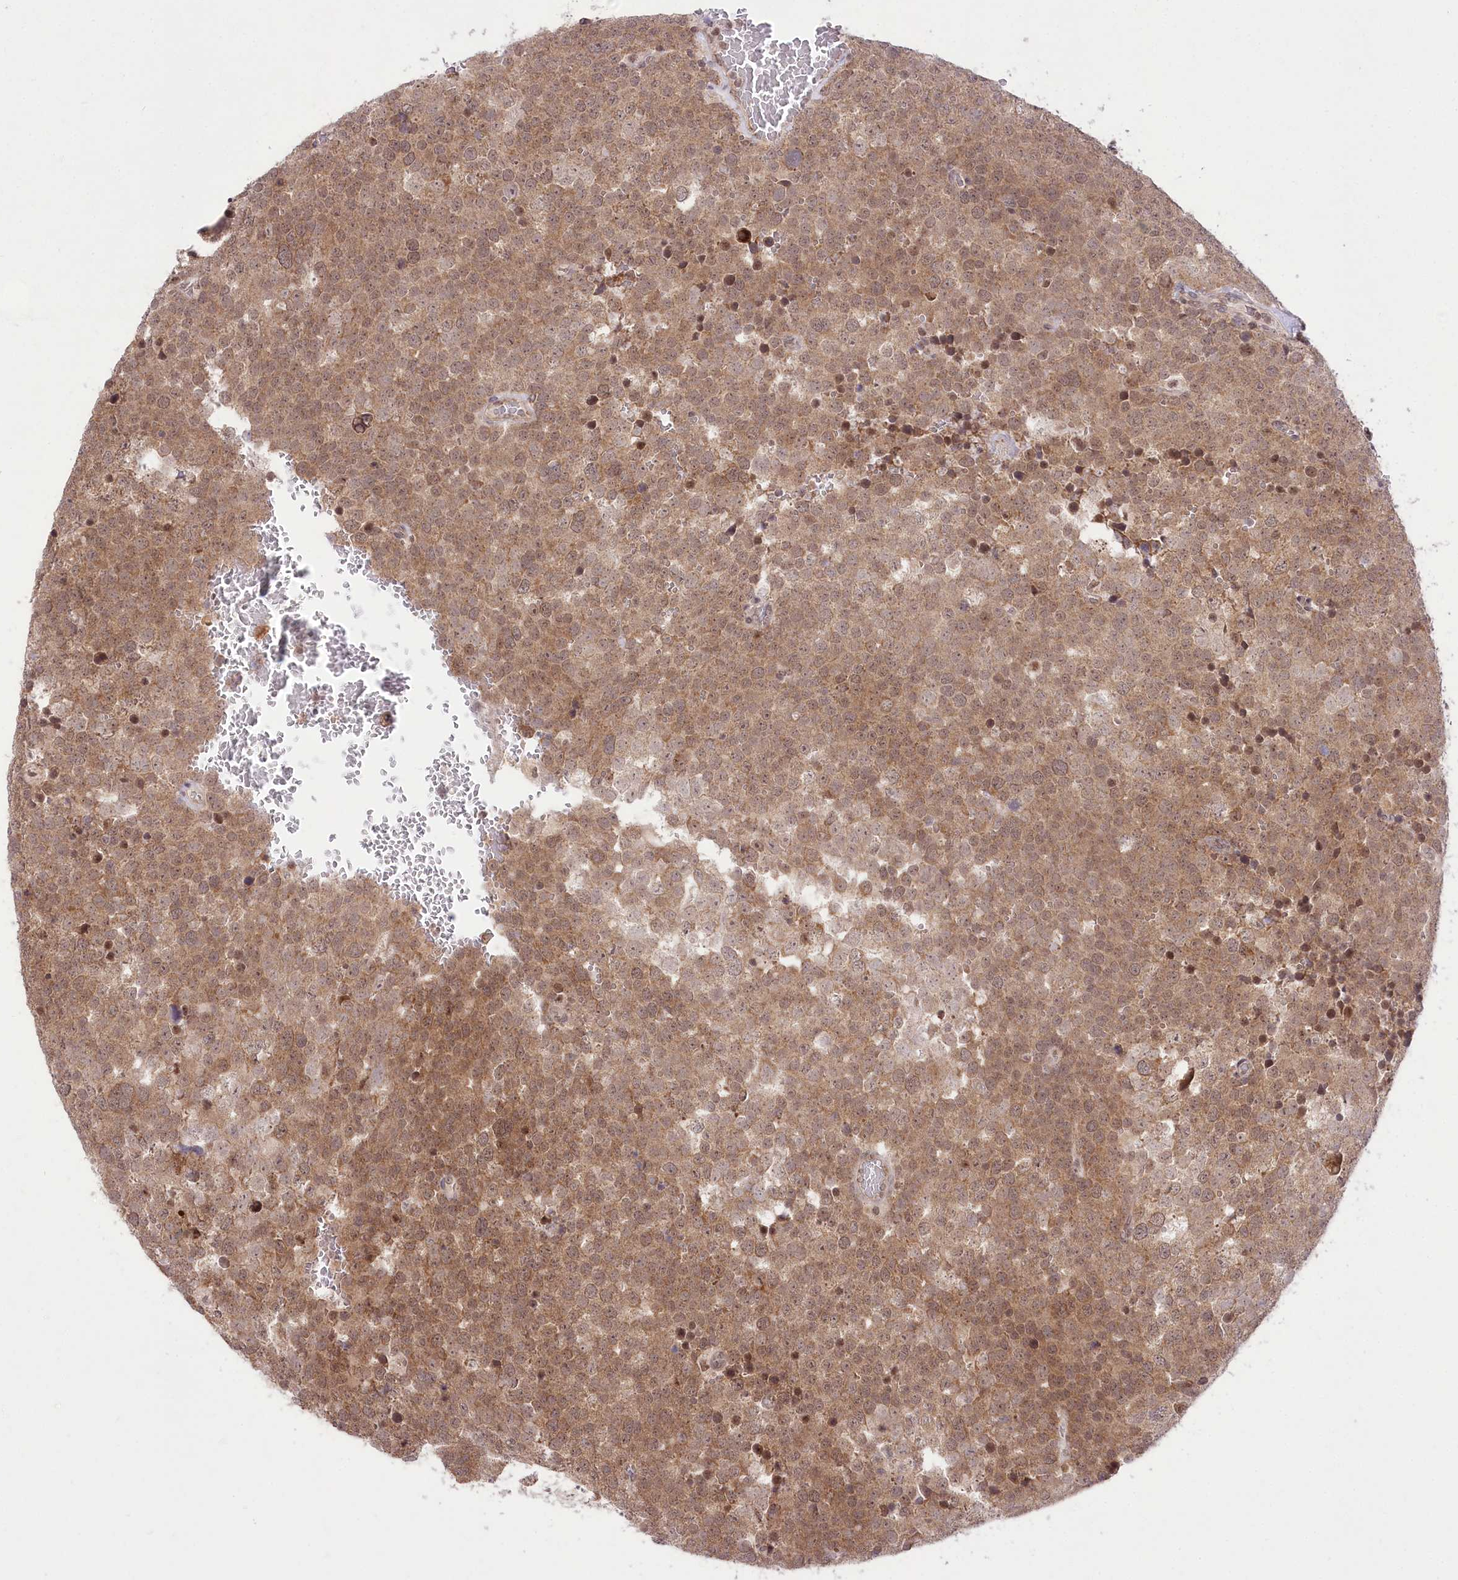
{"staining": {"intensity": "moderate", "quantity": ">75%", "location": "cytoplasmic/membranous"}, "tissue": "testis cancer", "cell_type": "Tumor cells", "image_type": "cancer", "snomed": [{"axis": "morphology", "description": "Seminoma, NOS"}, {"axis": "topography", "description": "Testis"}], "caption": "DAB (3,3'-diaminobenzidine) immunohistochemical staining of human testis seminoma exhibits moderate cytoplasmic/membranous protein positivity in about >75% of tumor cells.", "gene": "ZMAT2", "patient": {"sex": "male", "age": 71}}